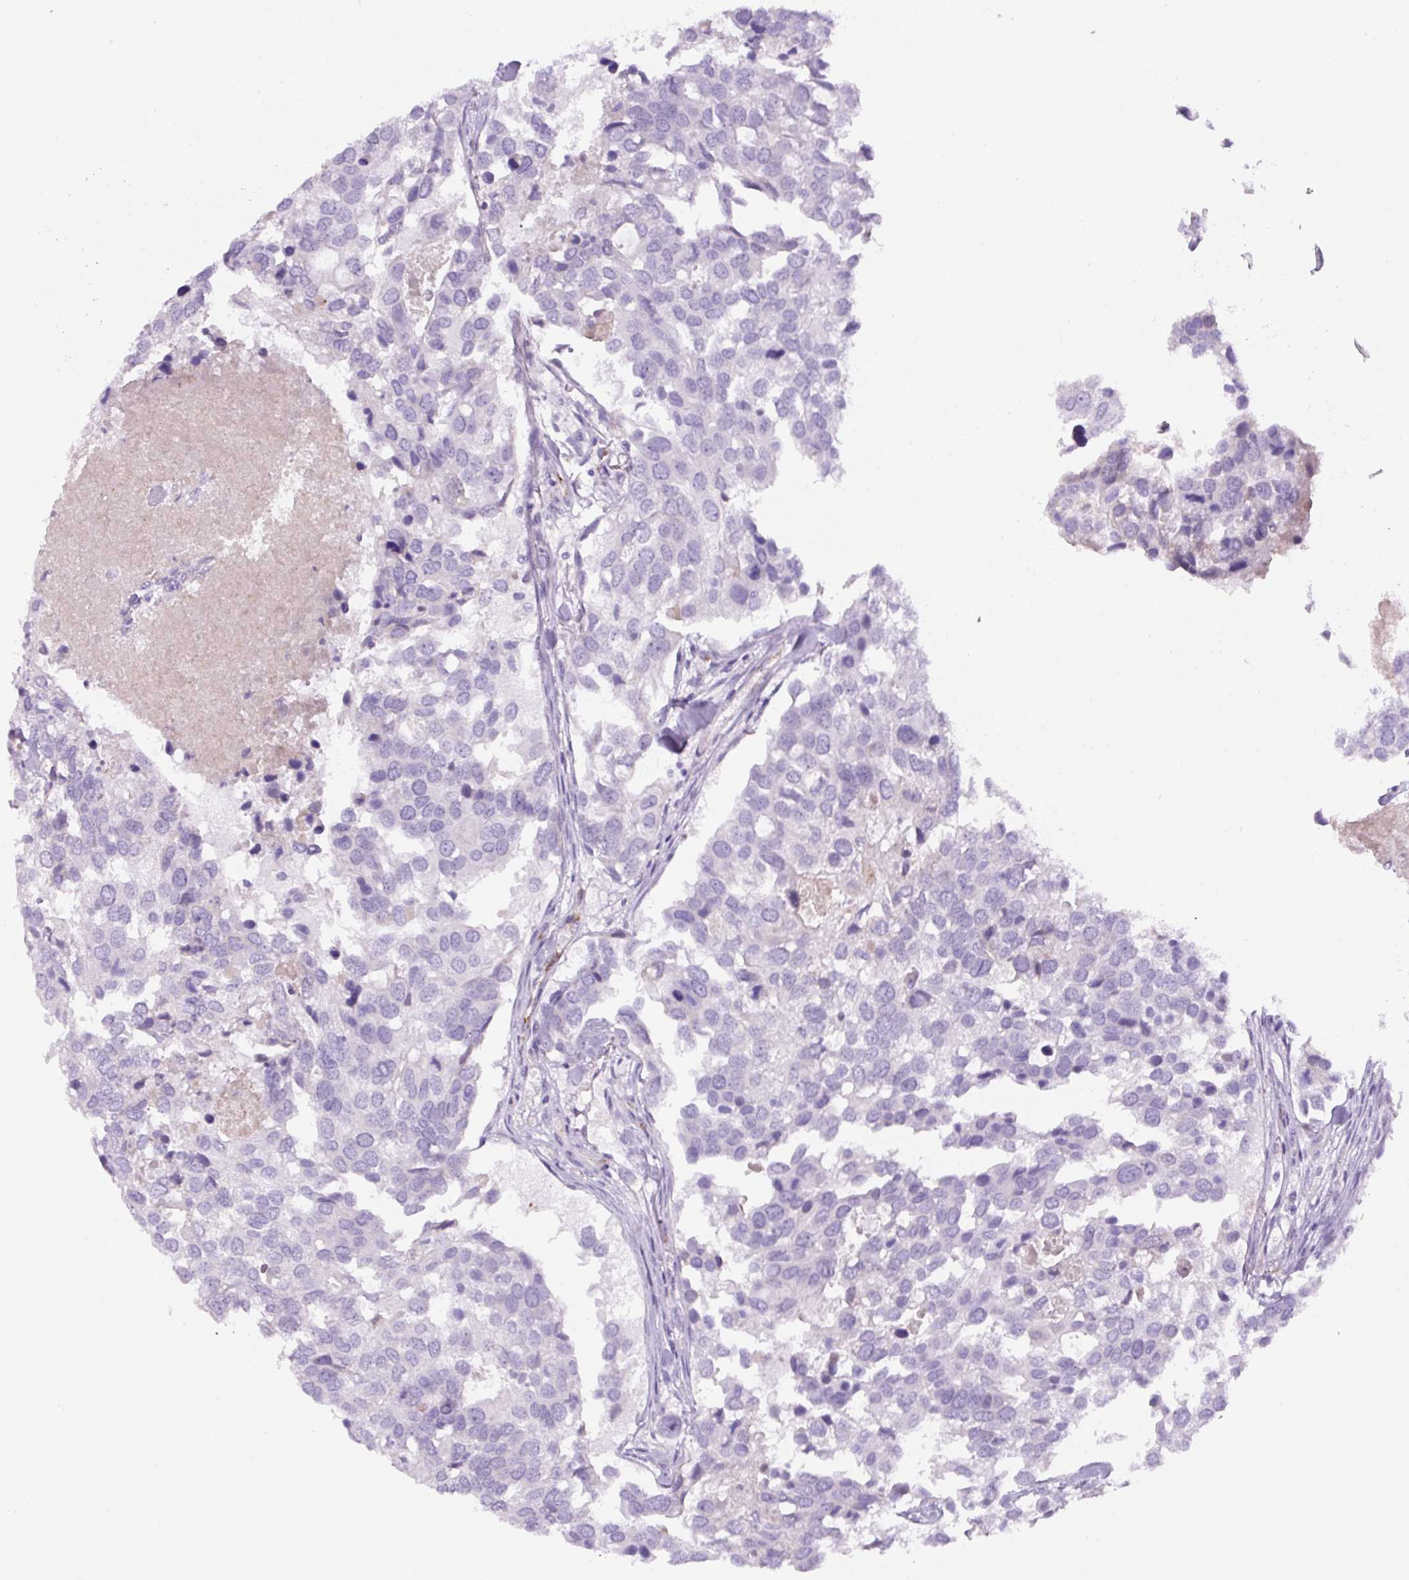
{"staining": {"intensity": "negative", "quantity": "none", "location": "none"}, "tissue": "breast cancer", "cell_type": "Tumor cells", "image_type": "cancer", "snomed": [{"axis": "morphology", "description": "Duct carcinoma"}, {"axis": "topography", "description": "Breast"}], "caption": "DAB immunohistochemical staining of human breast intraductal carcinoma displays no significant expression in tumor cells. The staining was performed using DAB (3,3'-diaminobenzidine) to visualize the protein expression in brown, while the nuclei were stained in blue with hematoxylin (Magnification: 20x).", "gene": "RSPO4", "patient": {"sex": "female", "age": 83}}